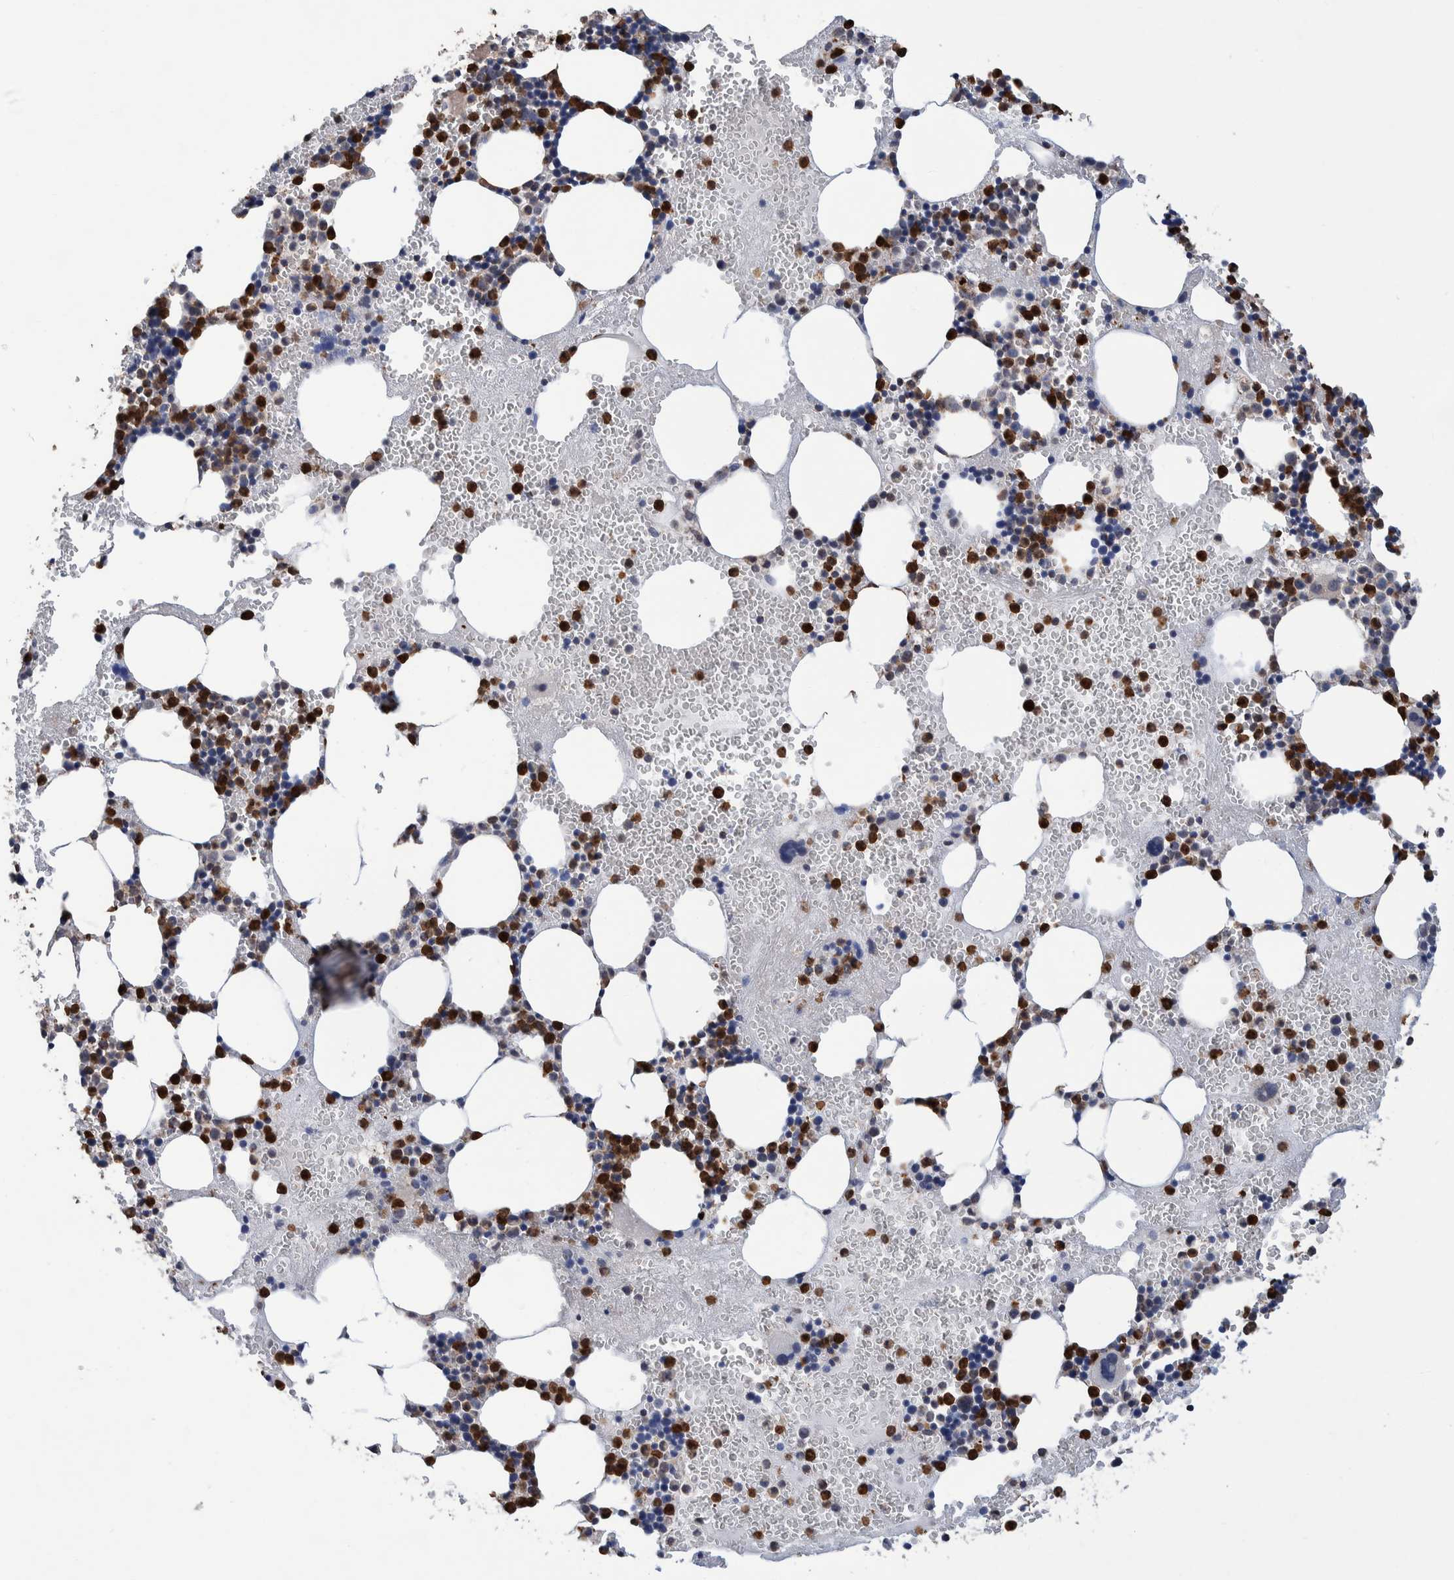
{"staining": {"intensity": "strong", "quantity": ">75%", "location": "cytoplasmic/membranous,nuclear"}, "tissue": "bone marrow", "cell_type": "Hematopoietic cells", "image_type": "normal", "snomed": [{"axis": "morphology", "description": "Normal tissue, NOS"}, {"axis": "morphology", "description": "Inflammation, NOS"}, {"axis": "topography", "description": "Bone marrow"}], "caption": "Immunohistochemistry photomicrograph of benign bone marrow: human bone marrow stained using IHC demonstrates high levels of strong protein expression localized specifically in the cytoplasmic/membranous,nuclear of hematopoietic cells, appearing as a cytoplasmic/membranous,nuclear brown color.", "gene": "DECR1", "patient": {"sex": "female", "age": 67}}